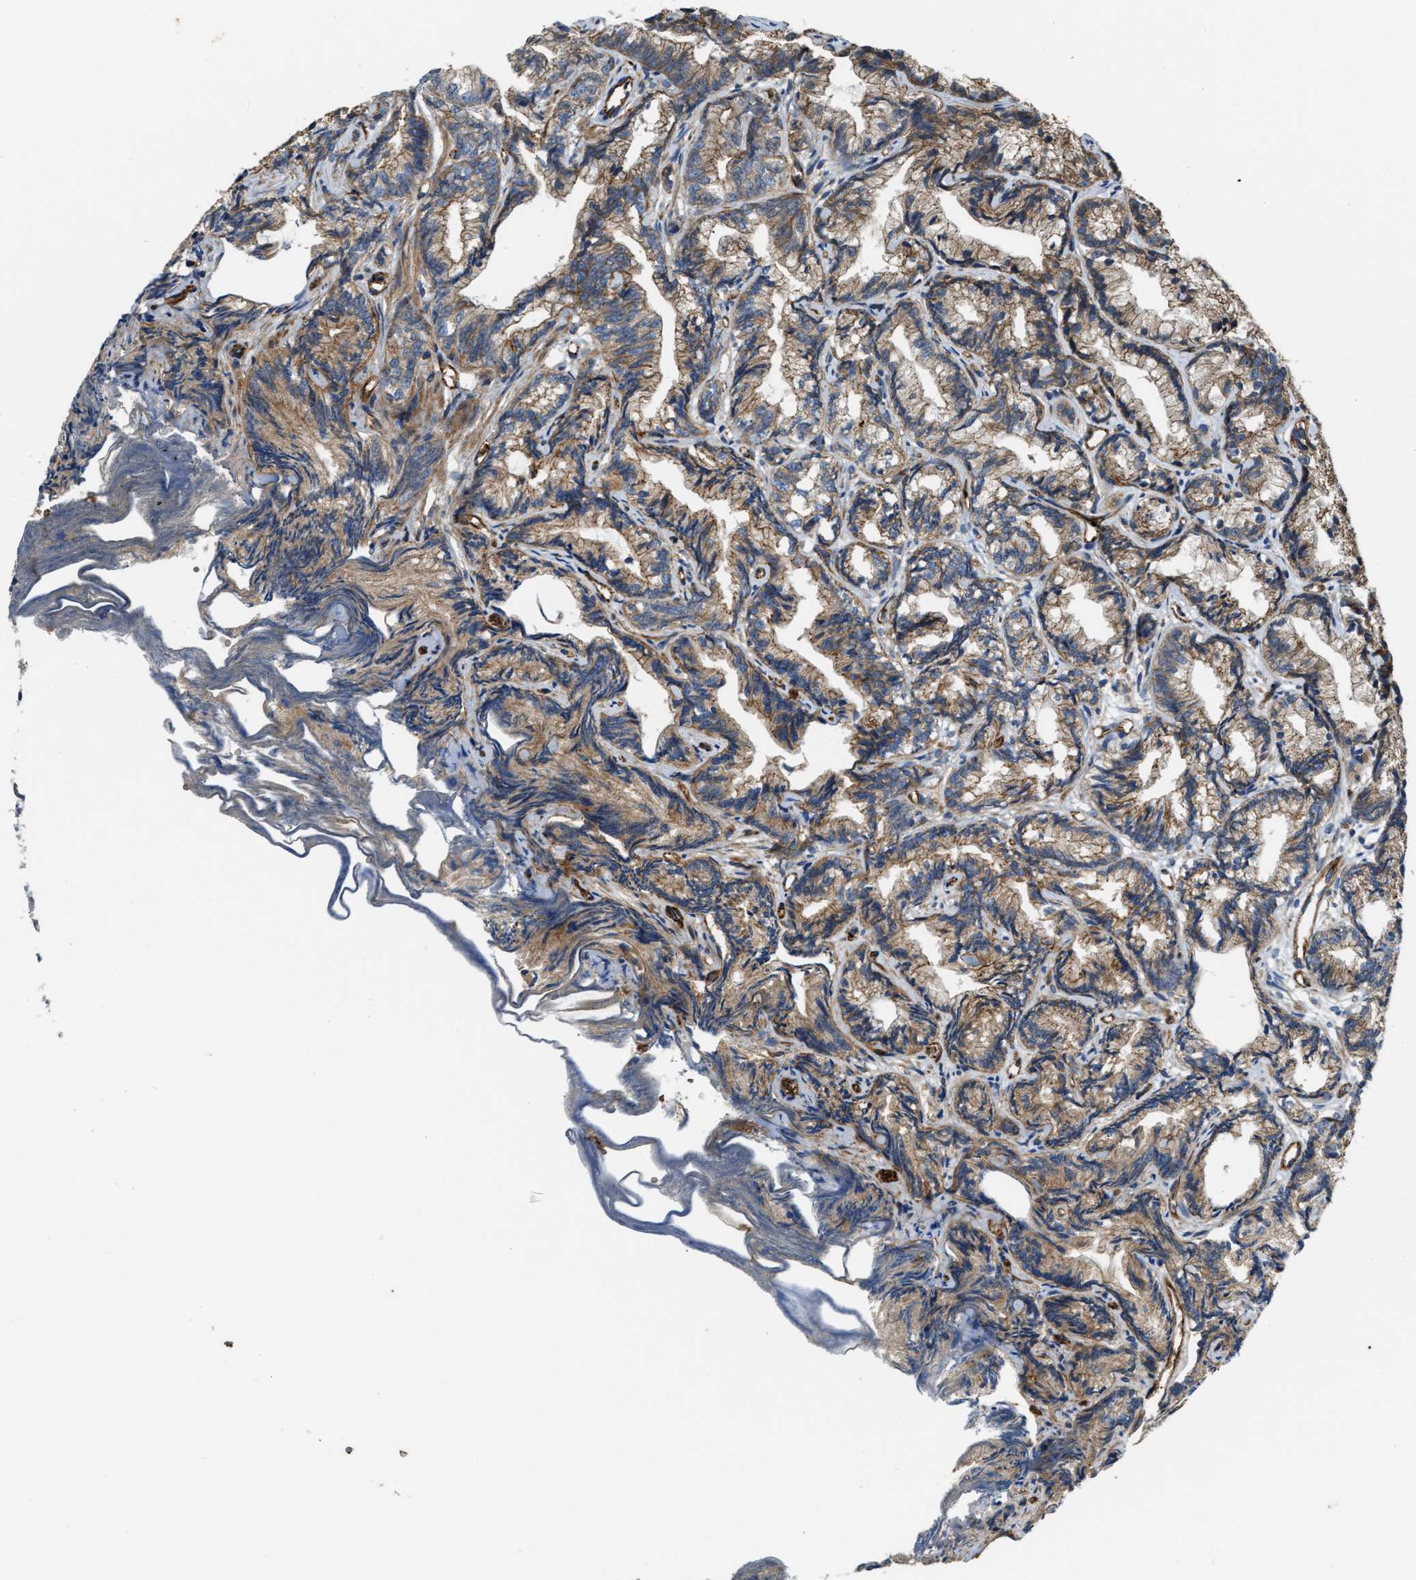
{"staining": {"intensity": "strong", "quantity": ">75%", "location": "cytoplasmic/membranous"}, "tissue": "prostate cancer", "cell_type": "Tumor cells", "image_type": "cancer", "snomed": [{"axis": "morphology", "description": "Adenocarcinoma, Low grade"}, {"axis": "topography", "description": "Prostate"}], "caption": "Immunohistochemical staining of low-grade adenocarcinoma (prostate) exhibits high levels of strong cytoplasmic/membranous positivity in approximately >75% of tumor cells.", "gene": "ERC1", "patient": {"sex": "male", "age": 89}}